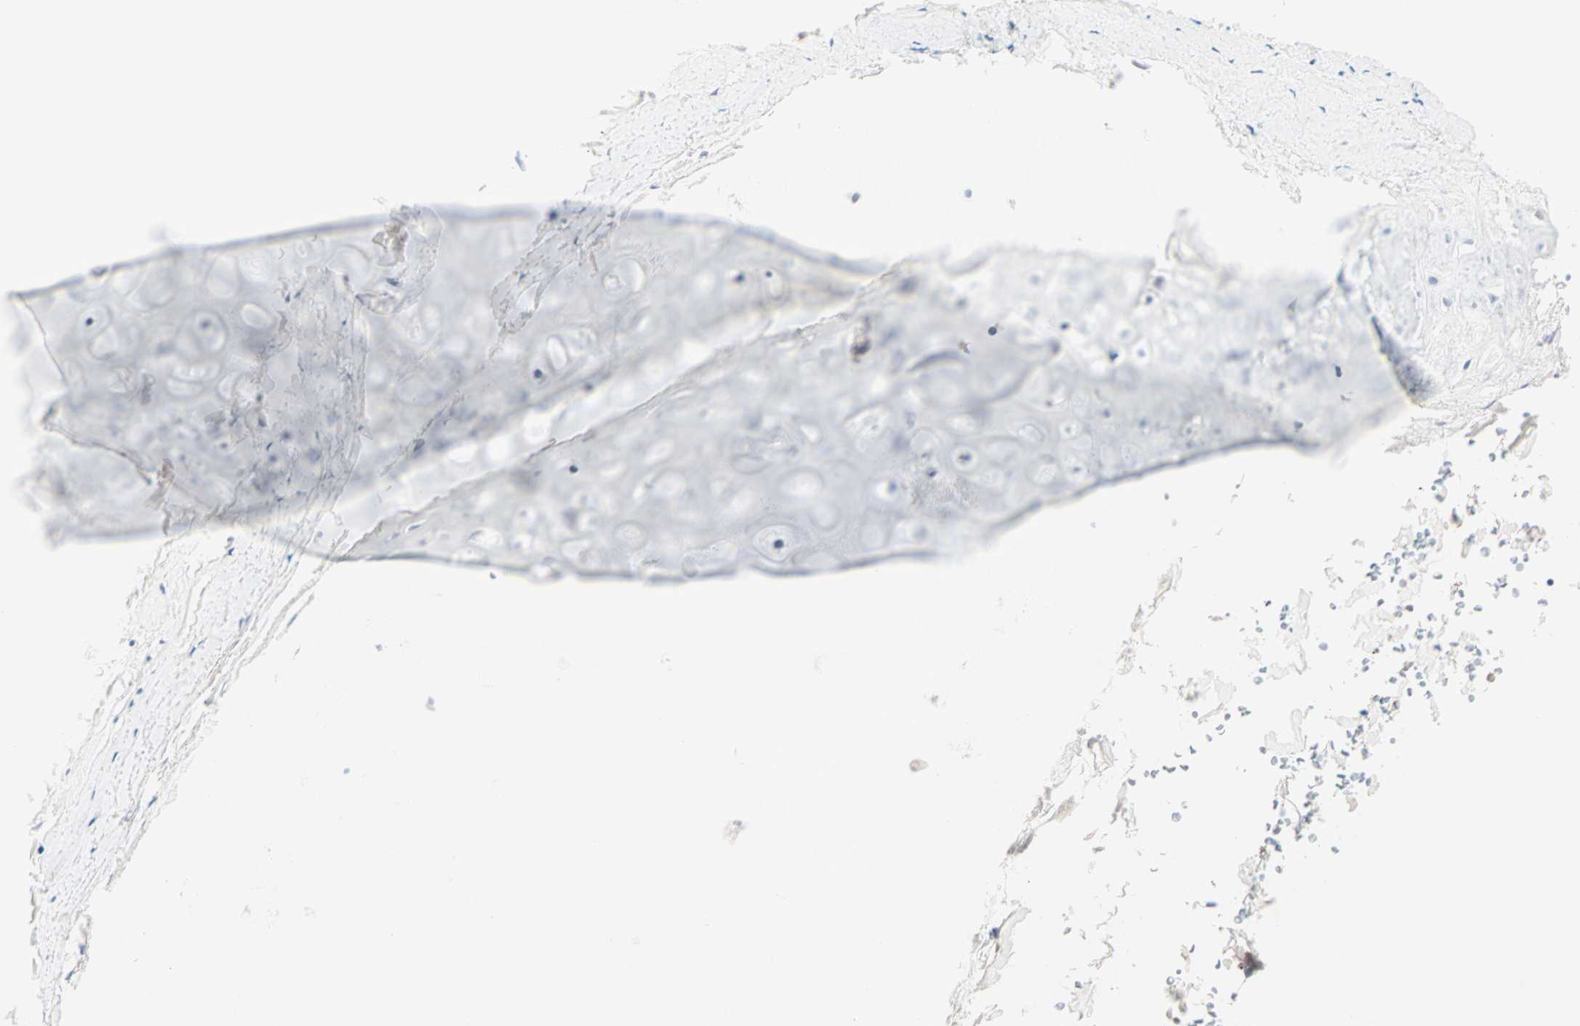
{"staining": {"intensity": "negative", "quantity": "none", "location": "none"}, "tissue": "bronchus", "cell_type": "Respiratory epithelial cells", "image_type": "normal", "snomed": [{"axis": "morphology", "description": "Normal tissue, NOS"}, {"axis": "topography", "description": "Bronchus"}], "caption": "The photomicrograph reveals no staining of respiratory epithelial cells in normal bronchus.", "gene": "NEFH", "patient": {"sex": "female", "age": 73}}